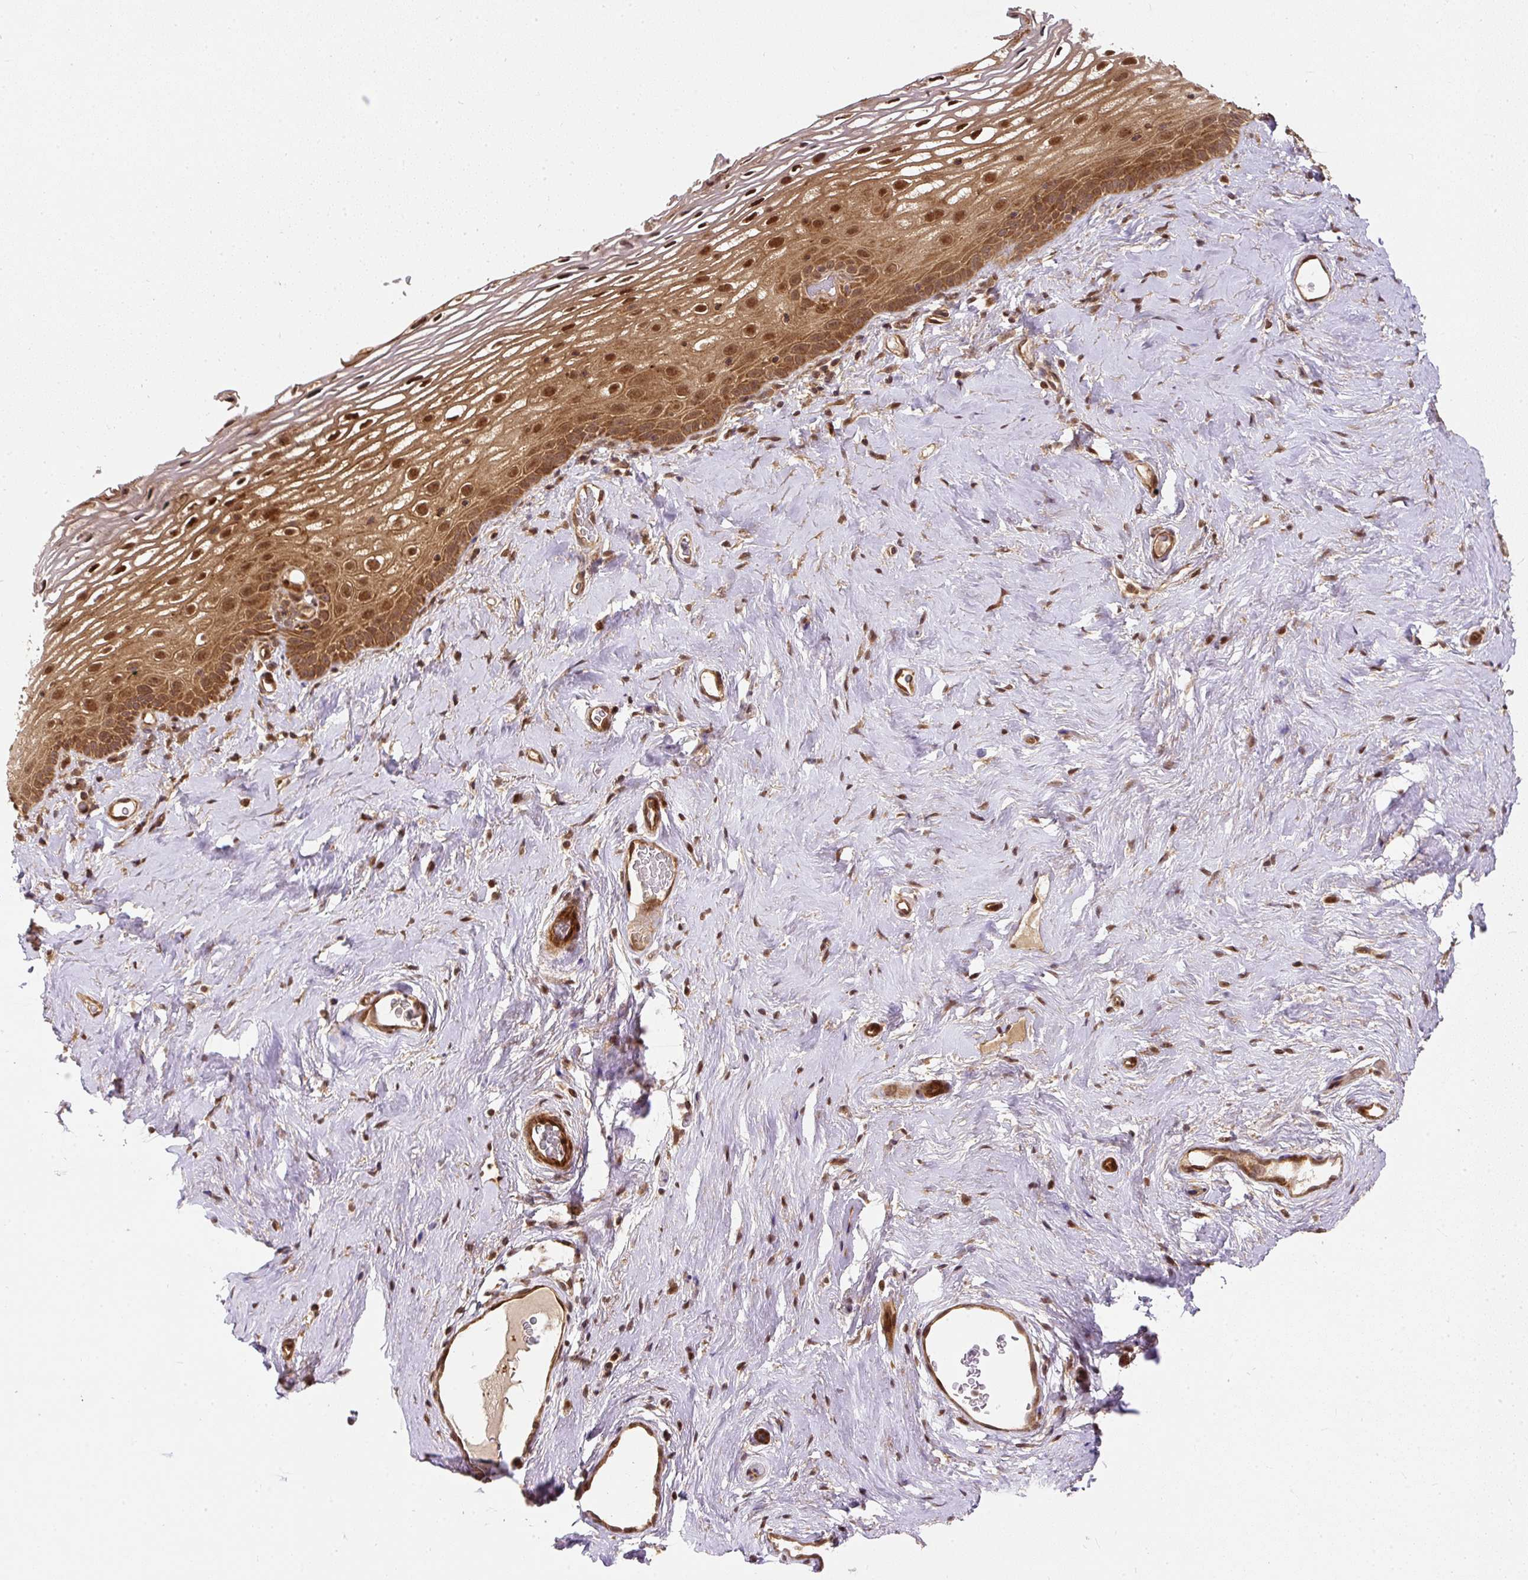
{"staining": {"intensity": "strong", "quantity": ">75%", "location": "cytoplasmic/membranous,nuclear"}, "tissue": "vagina", "cell_type": "Squamous epithelial cells", "image_type": "normal", "snomed": [{"axis": "morphology", "description": "Normal tissue, NOS"}, {"axis": "morphology", "description": "Adenocarcinoma, NOS"}, {"axis": "topography", "description": "Rectum"}, {"axis": "topography", "description": "Vagina"}, {"axis": "topography", "description": "Peripheral nerve tissue"}], "caption": "Protein staining displays strong cytoplasmic/membranous,nuclear positivity in about >75% of squamous epithelial cells in benign vagina.", "gene": "PSMD1", "patient": {"sex": "female", "age": 71}}